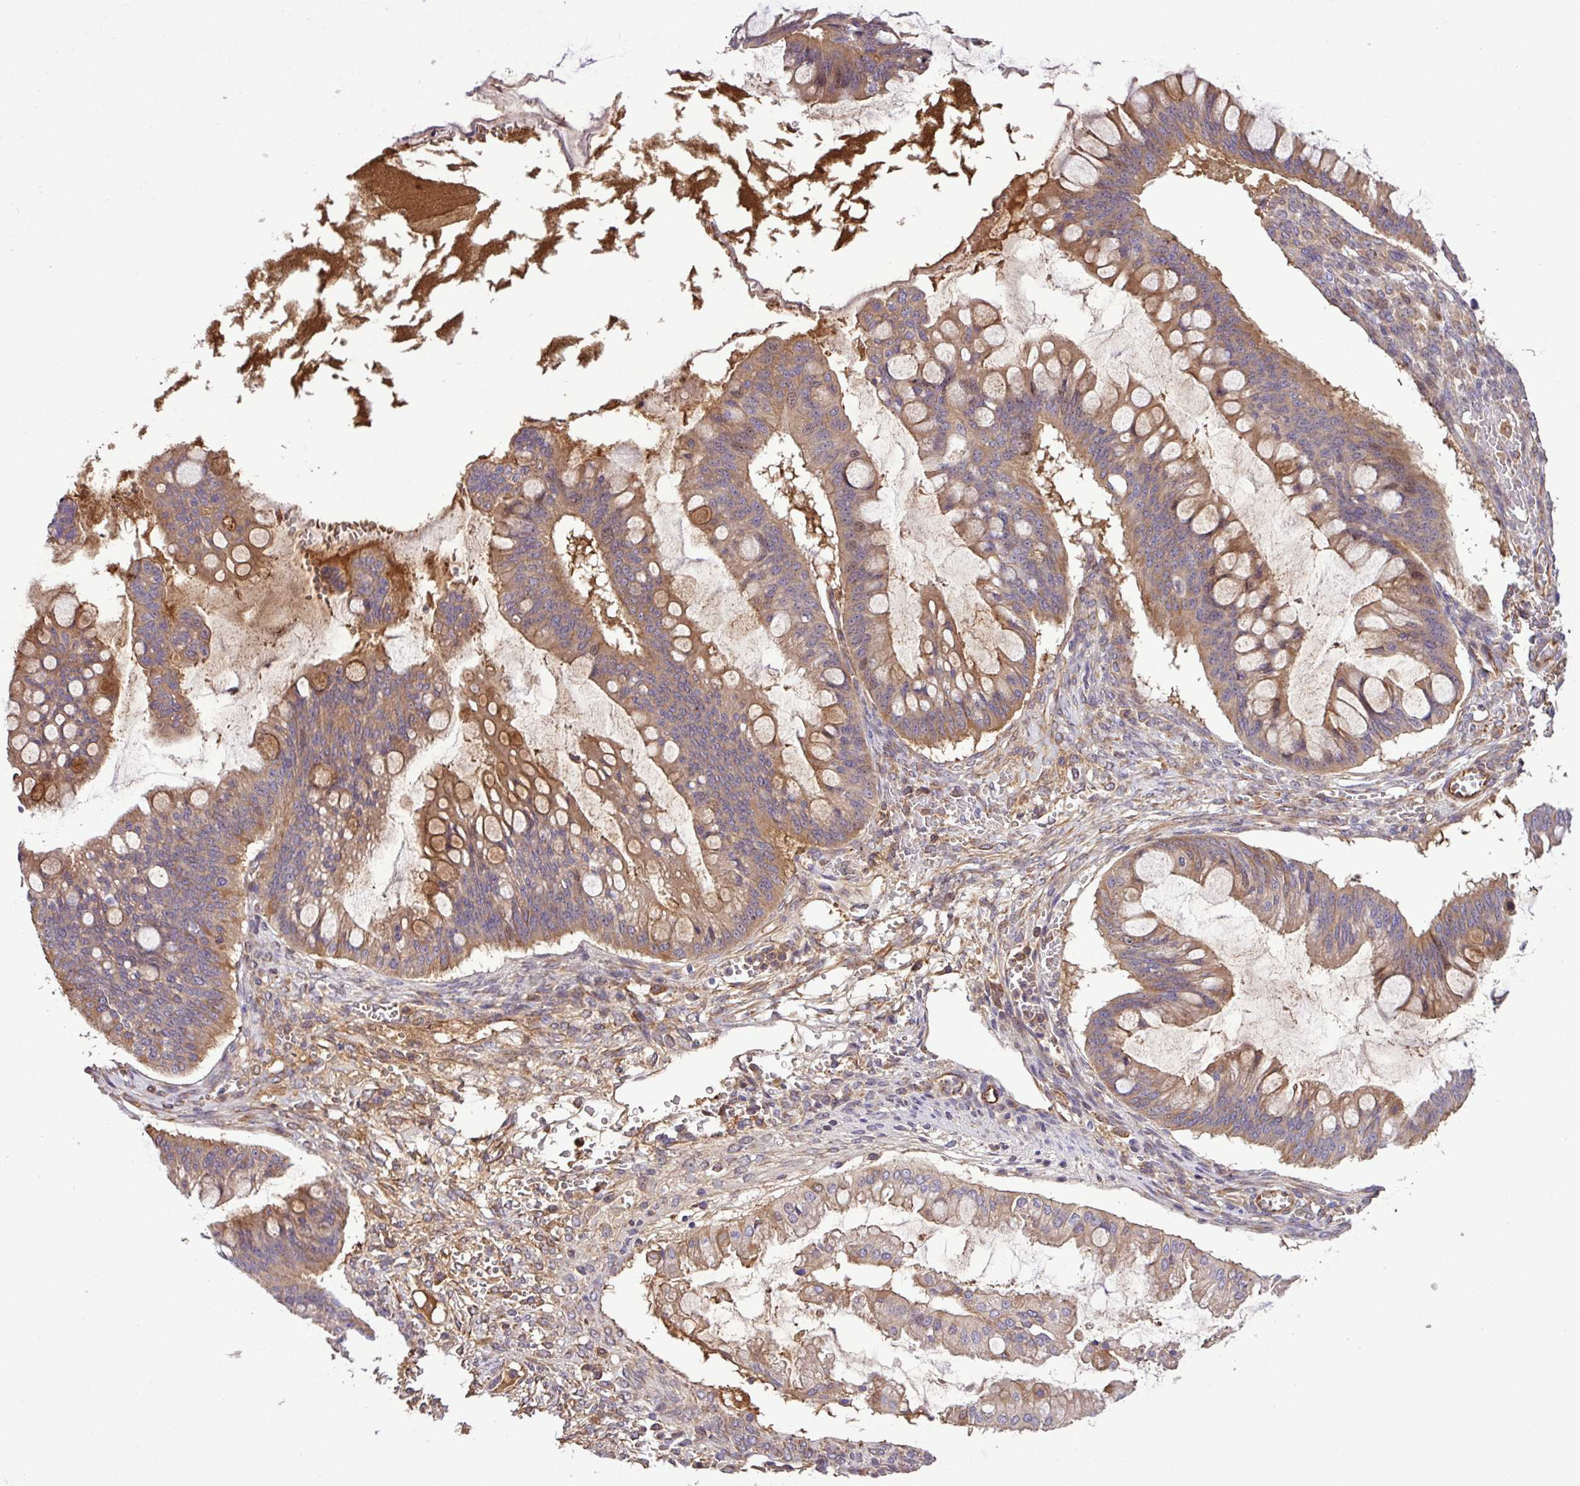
{"staining": {"intensity": "moderate", "quantity": ">75%", "location": "cytoplasmic/membranous"}, "tissue": "ovarian cancer", "cell_type": "Tumor cells", "image_type": "cancer", "snomed": [{"axis": "morphology", "description": "Cystadenocarcinoma, mucinous, NOS"}, {"axis": "topography", "description": "Ovary"}], "caption": "IHC photomicrograph of neoplastic tissue: ovarian cancer (mucinous cystadenocarcinoma) stained using immunohistochemistry reveals medium levels of moderate protein expression localized specifically in the cytoplasmic/membranous of tumor cells, appearing as a cytoplasmic/membranous brown color.", "gene": "ZNF266", "patient": {"sex": "female", "age": 73}}